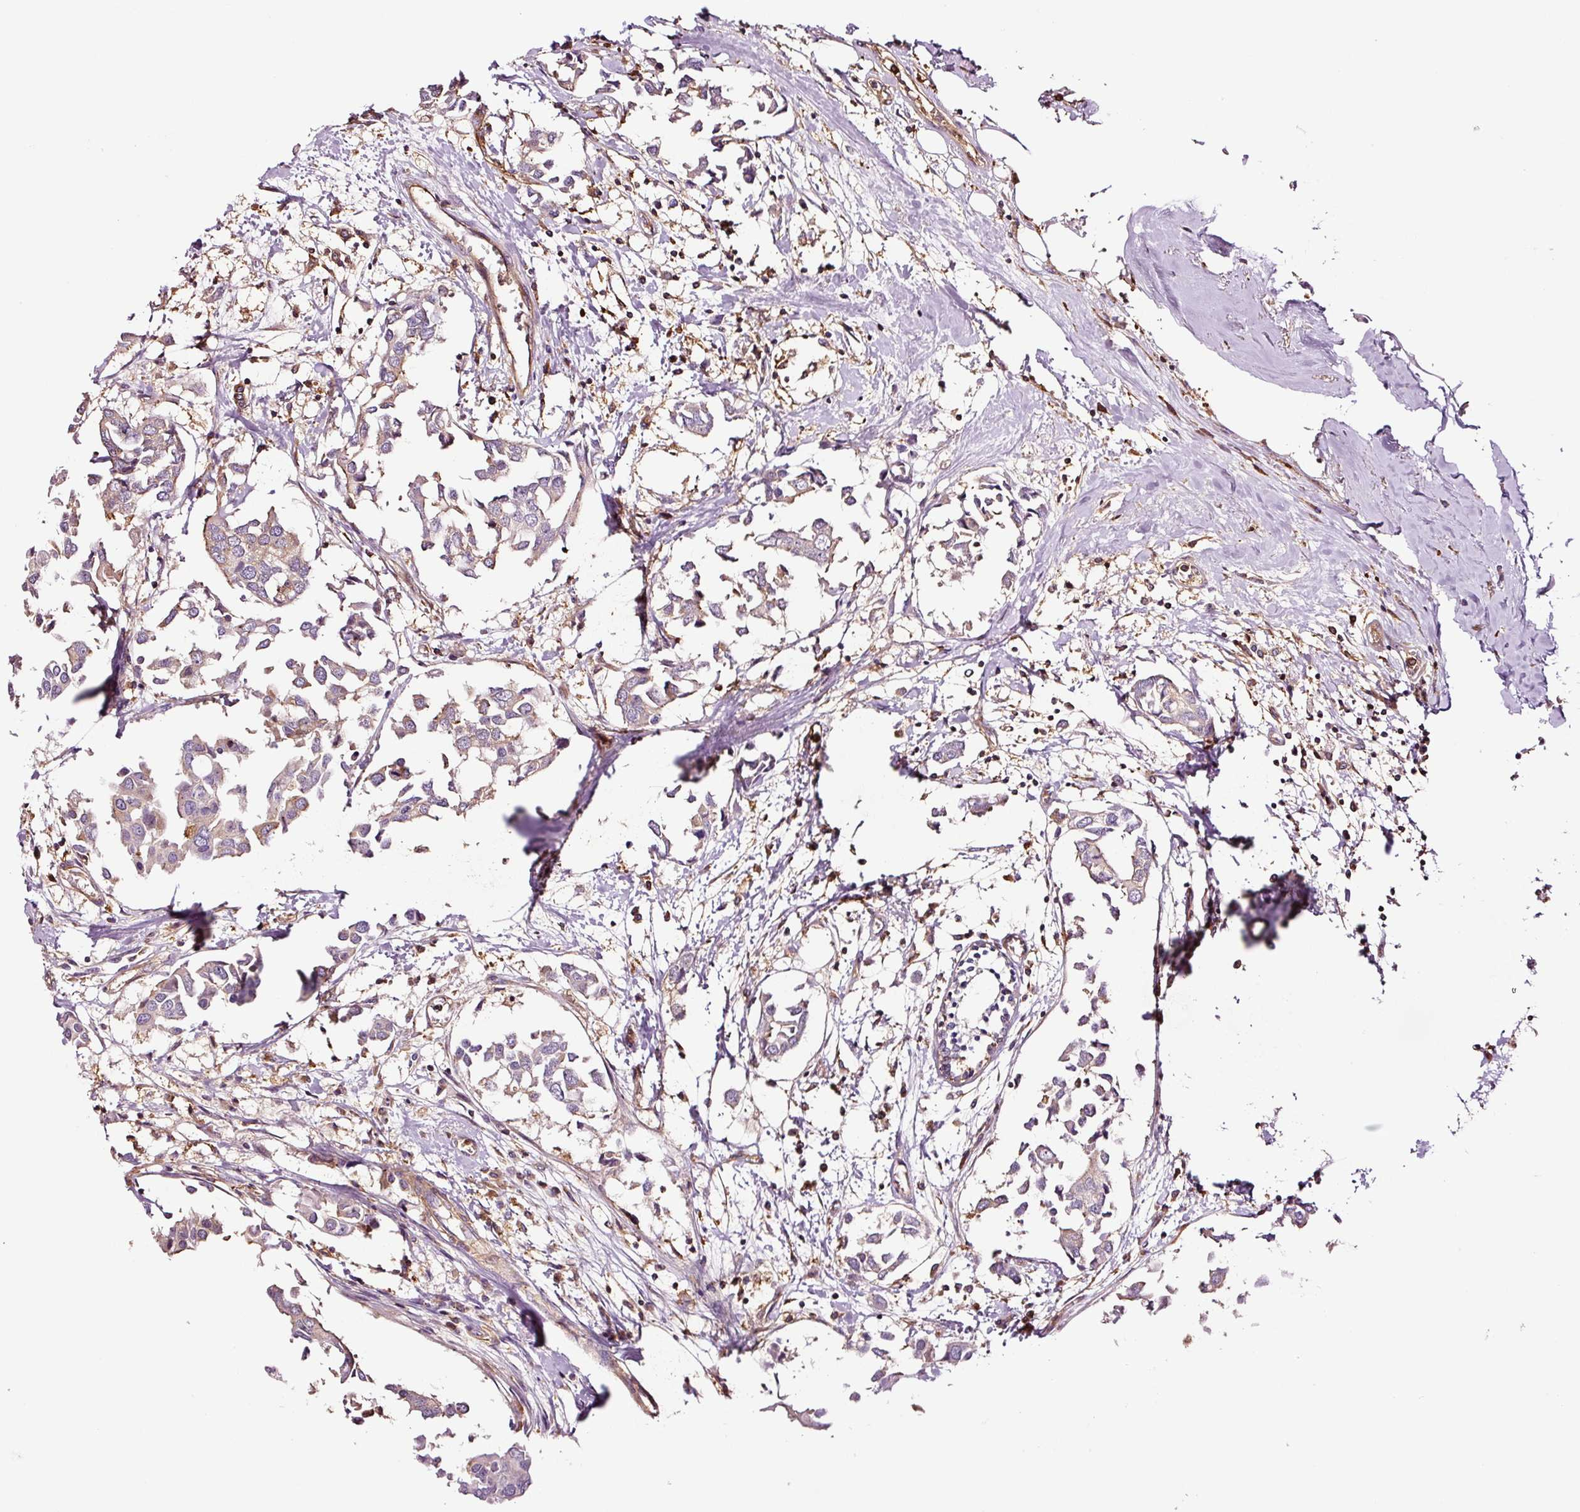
{"staining": {"intensity": "weak", "quantity": "<25%", "location": "cytoplasmic/membranous"}, "tissue": "breast cancer", "cell_type": "Tumor cells", "image_type": "cancer", "snomed": [{"axis": "morphology", "description": "Duct carcinoma"}, {"axis": "topography", "description": "Breast"}], "caption": "This is an immunohistochemistry micrograph of breast cancer (infiltrating ductal carcinoma). There is no expression in tumor cells.", "gene": "METAP1", "patient": {"sex": "female", "age": 83}}